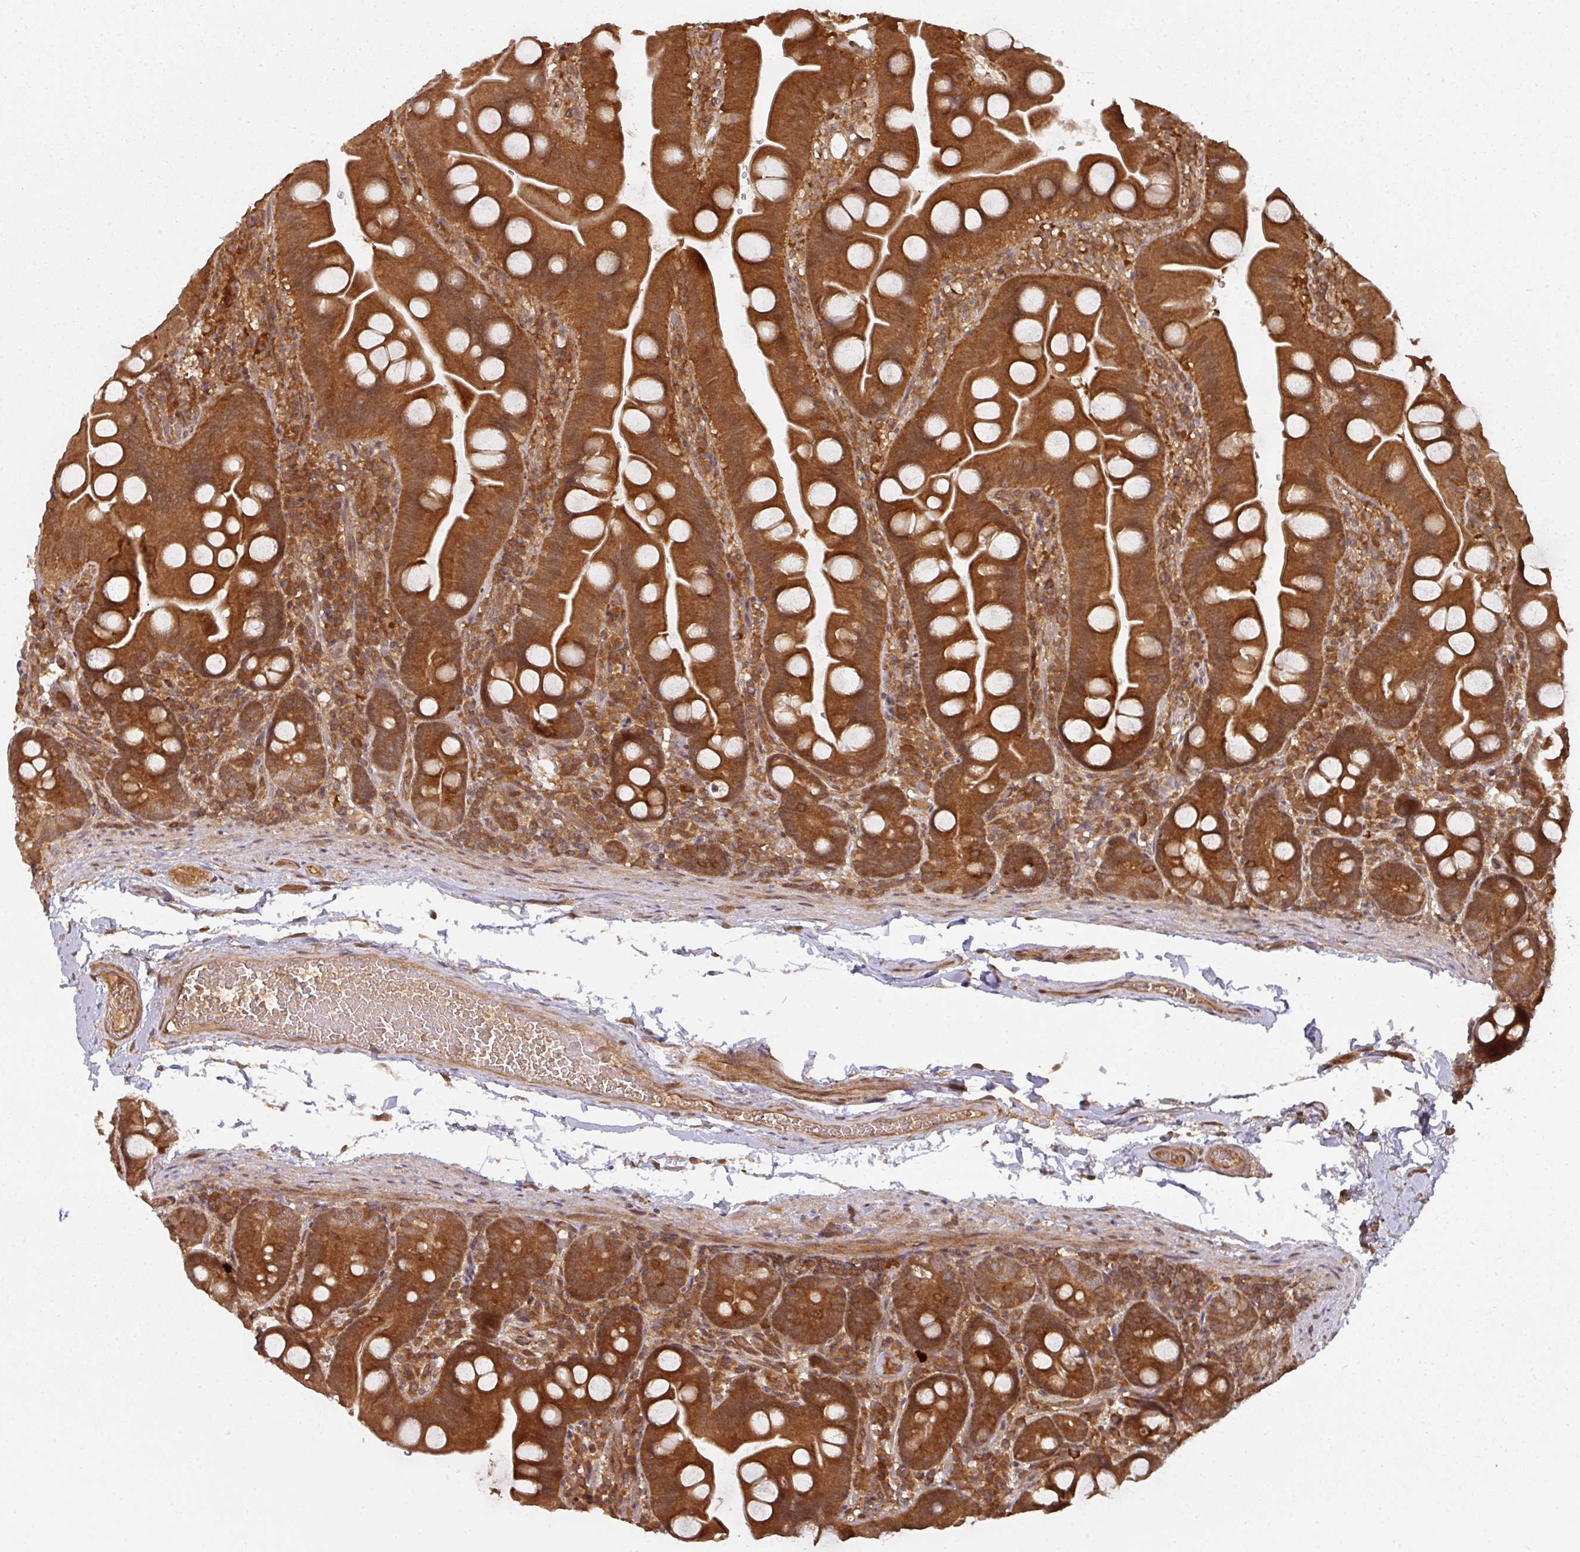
{"staining": {"intensity": "strong", "quantity": ">75%", "location": "cytoplasmic/membranous"}, "tissue": "small intestine", "cell_type": "Glandular cells", "image_type": "normal", "snomed": [{"axis": "morphology", "description": "Normal tissue, NOS"}, {"axis": "topography", "description": "Small intestine"}], "caption": "Small intestine stained for a protein (brown) reveals strong cytoplasmic/membranous positive staining in approximately >75% of glandular cells.", "gene": "EIF4EBP2", "patient": {"sex": "female", "age": 68}}